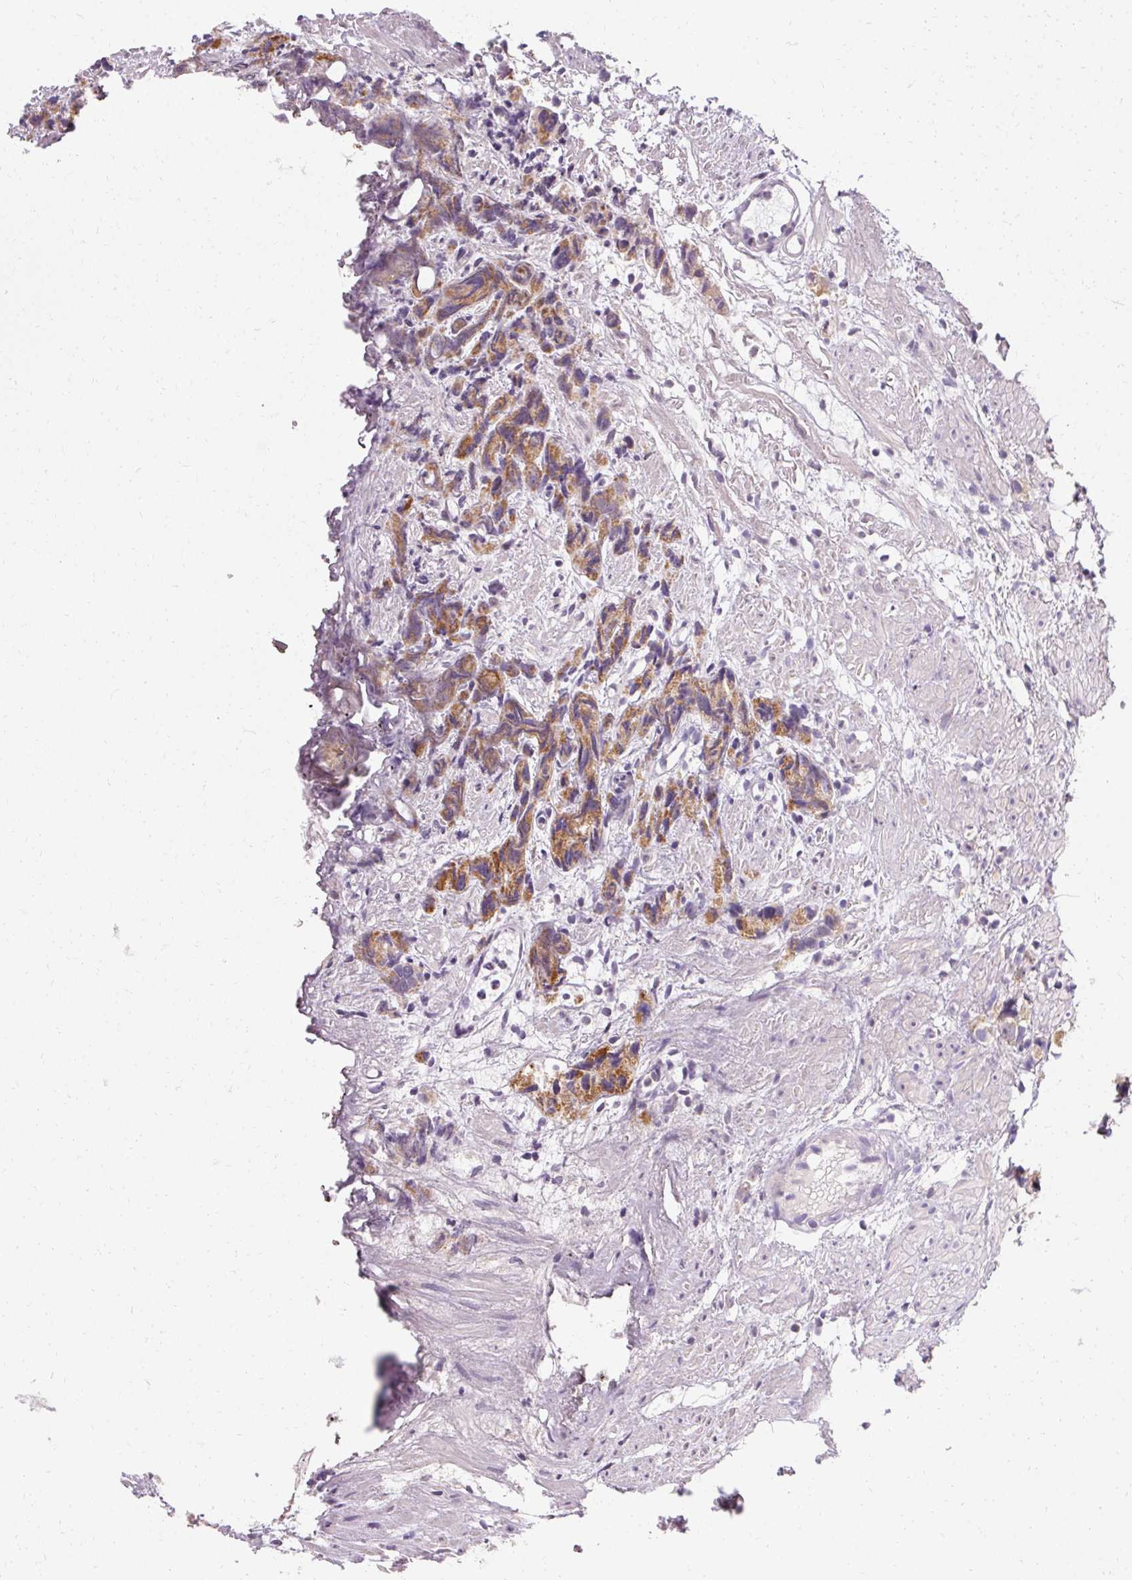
{"staining": {"intensity": "moderate", "quantity": "25%-75%", "location": "cytoplasmic/membranous"}, "tissue": "prostate cancer", "cell_type": "Tumor cells", "image_type": "cancer", "snomed": [{"axis": "morphology", "description": "Adenocarcinoma, High grade"}, {"axis": "topography", "description": "Prostate"}], "caption": "Prostate adenocarcinoma (high-grade) was stained to show a protein in brown. There is medium levels of moderate cytoplasmic/membranous positivity in about 25%-75% of tumor cells.", "gene": "TRIP13", "patient": {"sex": "male", "age": 68}}